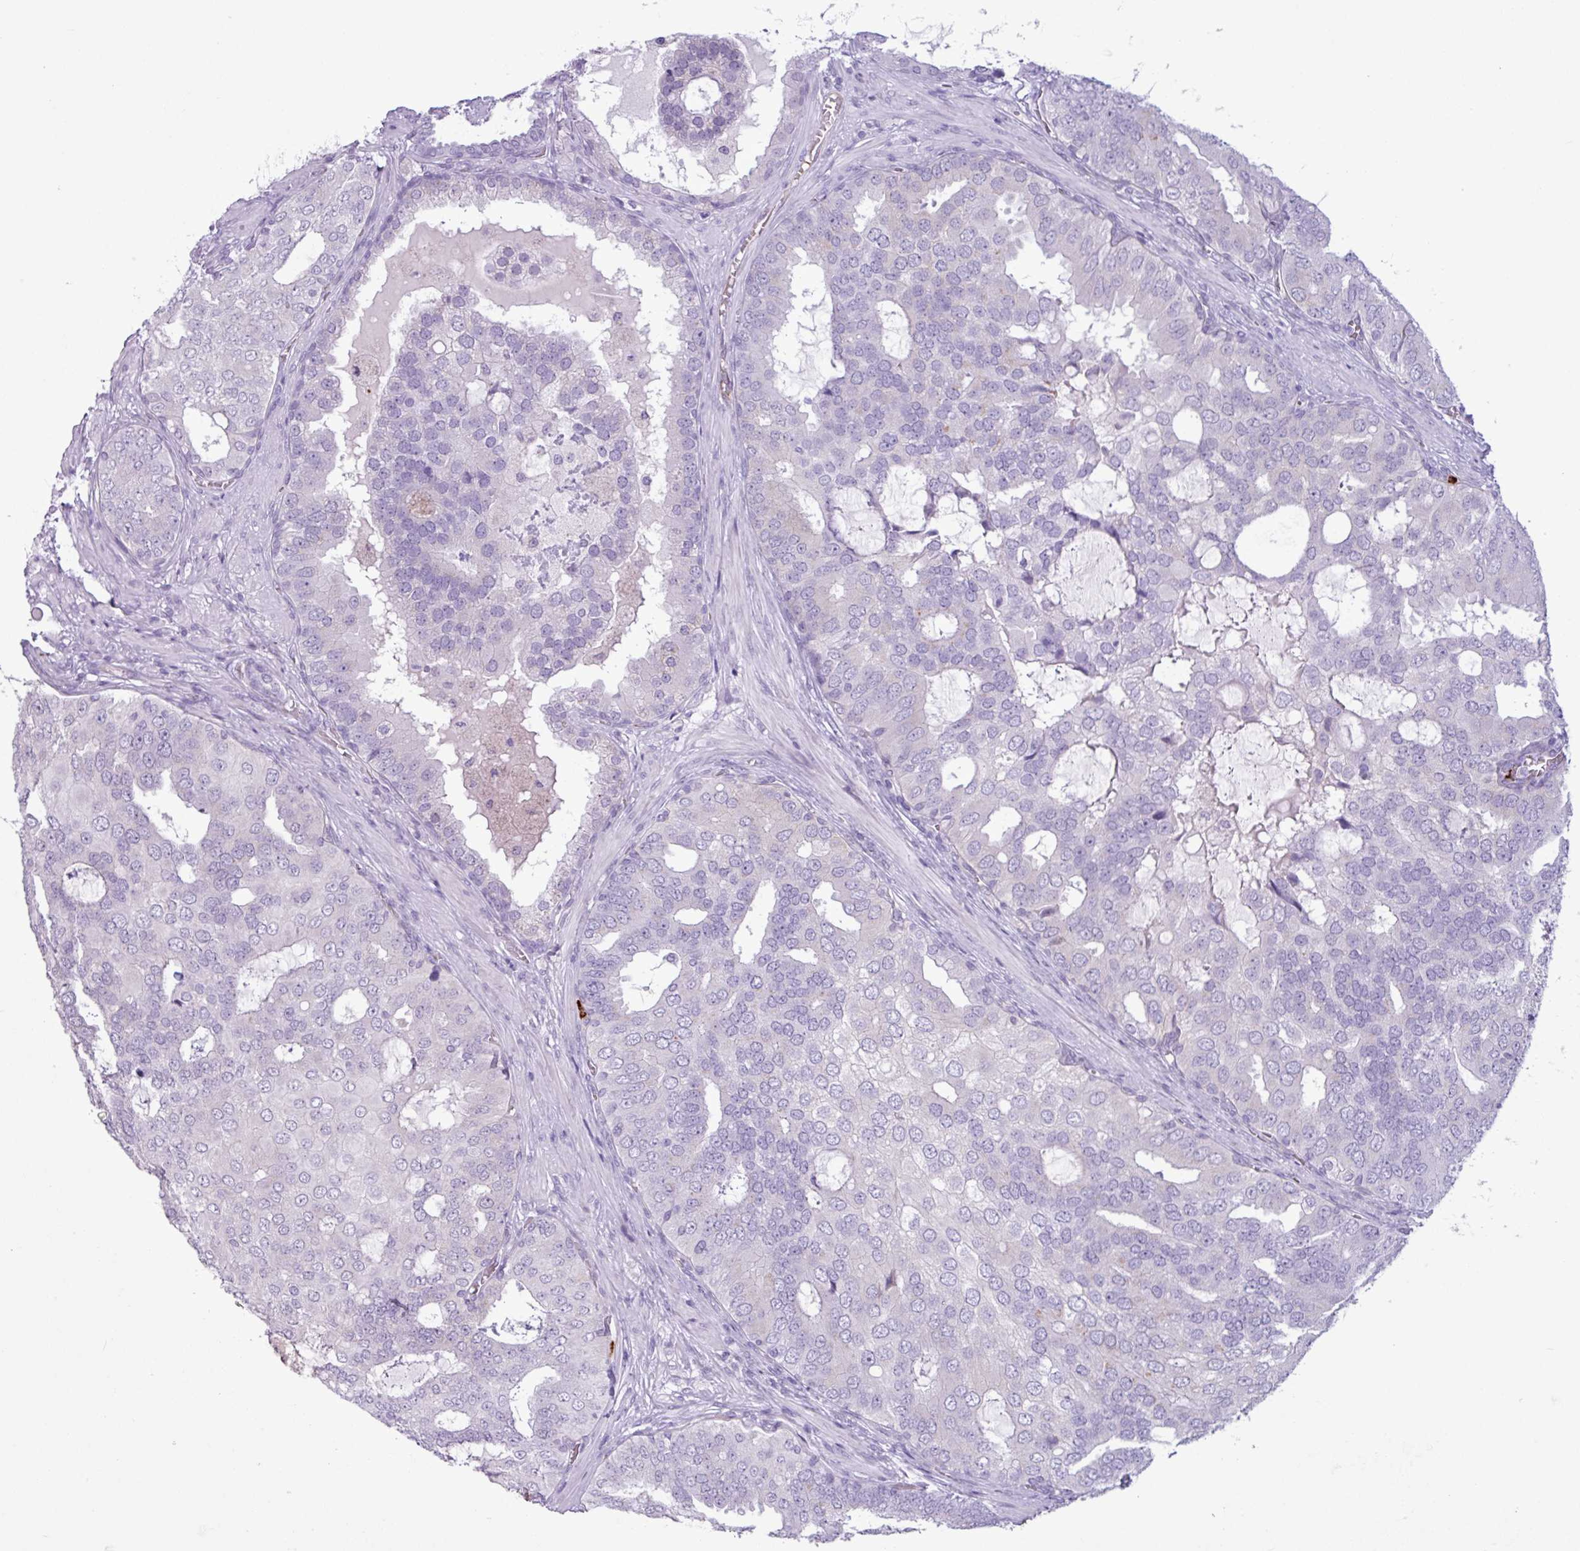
{"staining": {"intensity": "negative", "quantity": "none", "location": "none"}, "tissue": "prostate cancer", "cell_type": "Tumor cells", "image_type": "cancer", "snomed": [{"axis": "morphology", "description": "Adenocarcinoma, High grade"}, {"axis": "topography", "description": "Prostate"}], "caption": "This is an IHC image of human prostate cancer. There is no expression in tumor cells.", "gene": "TMEM178A", "patient": {"sex": "male", "age": 55}}